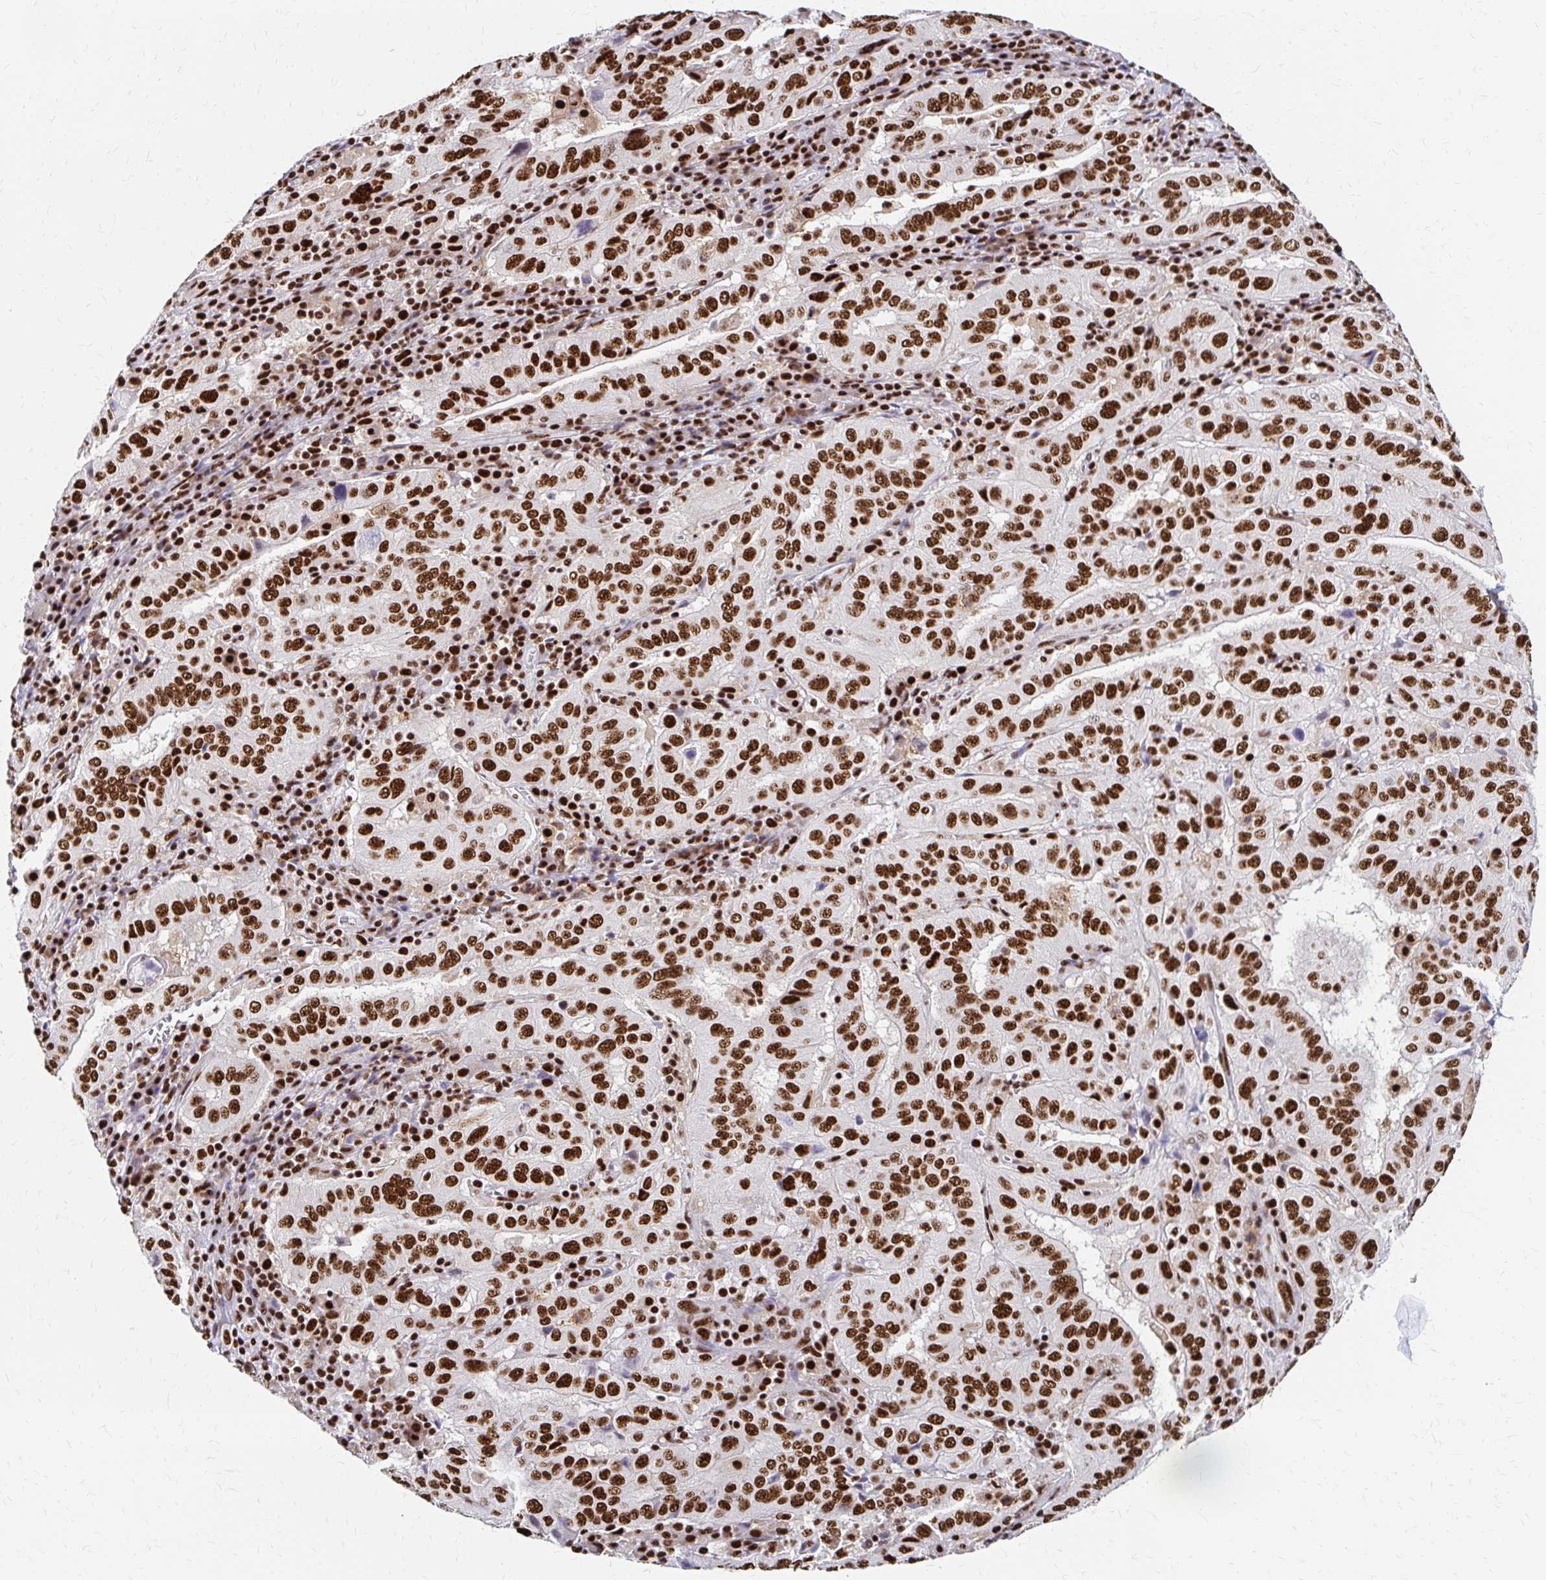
{"staining": {"intensity": "strong", "quantity": ">75%", "location": "nuclear"}, "tissue": "pancreatic cancer", "cell_type": "Tumor cells", "image_type": "cancer", "snomed": [{"axis": "morphology", "description": "Adenocarcinoma, NOS"}, {"axis": "topography", "description": "Pancreas"}], "caption": "Protein analysis of pancreatic cancer tissue reveals strong nuclear staining in about >75% of tumor cells.", "gene": "CNKSR3", "patient": {"sex": "male", "age": 63}}